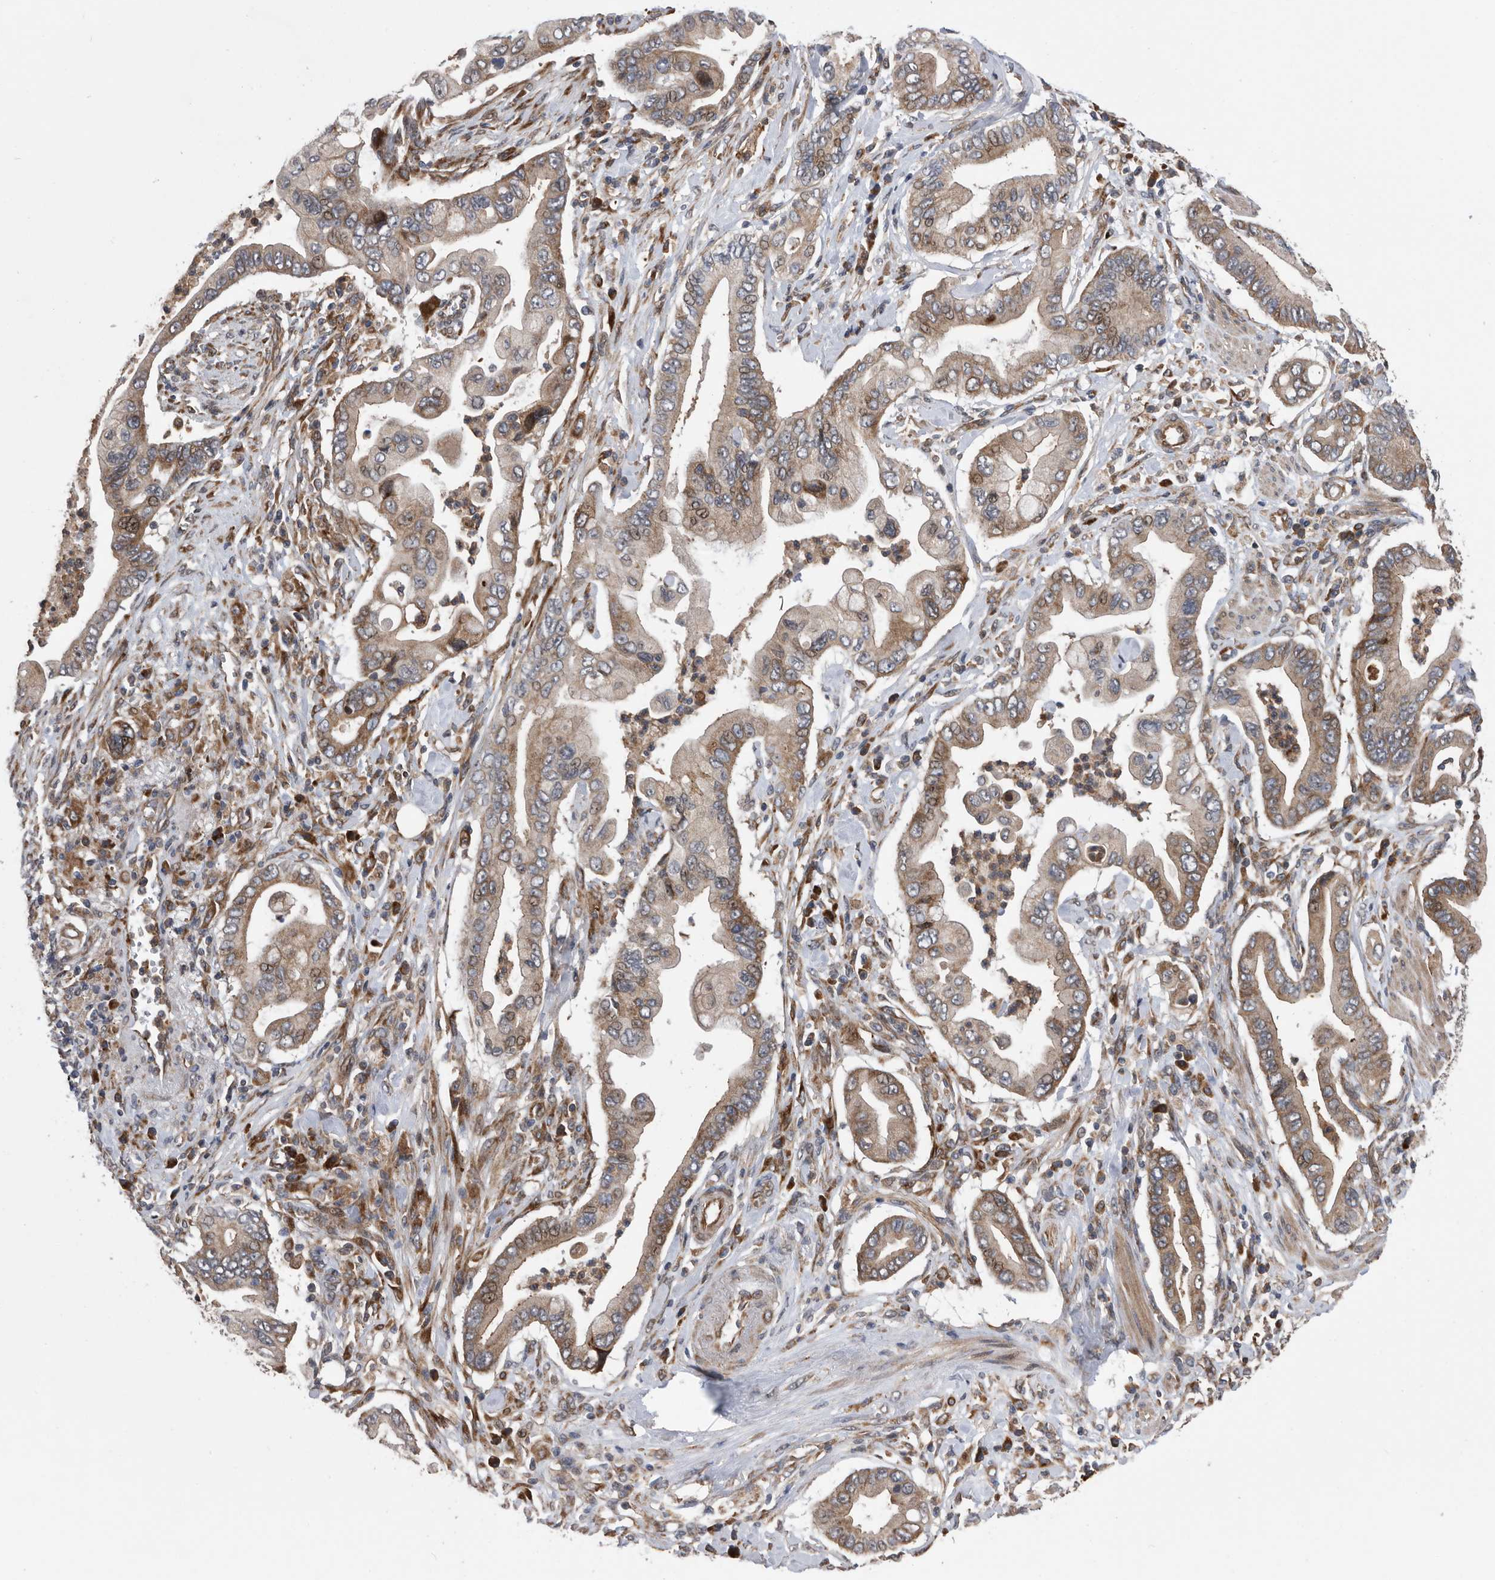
{"staining": {"intensity": "moderate", "quantity": ">75%", "location": "cytoplasmic/membranous"}, "tissue": "pancreatic cancer", "cell_type": "Tumor cells", "image_type": "cancer", "snomed": [{"axis": "morphology", "description": "Adenocarcinoma, NOS"}, {"axis": "topography", "description": "Pancreas"}], "caption": "There is medium levels of moderate cytoplasmic/membranous positivity in tumor cells of pancreatic cancer (adenocarcinoma), as demonstrated by immunohistochemical staining (brown color).", "gene": "SERINC2", "patient": {"sex": "male", "age": 78}}